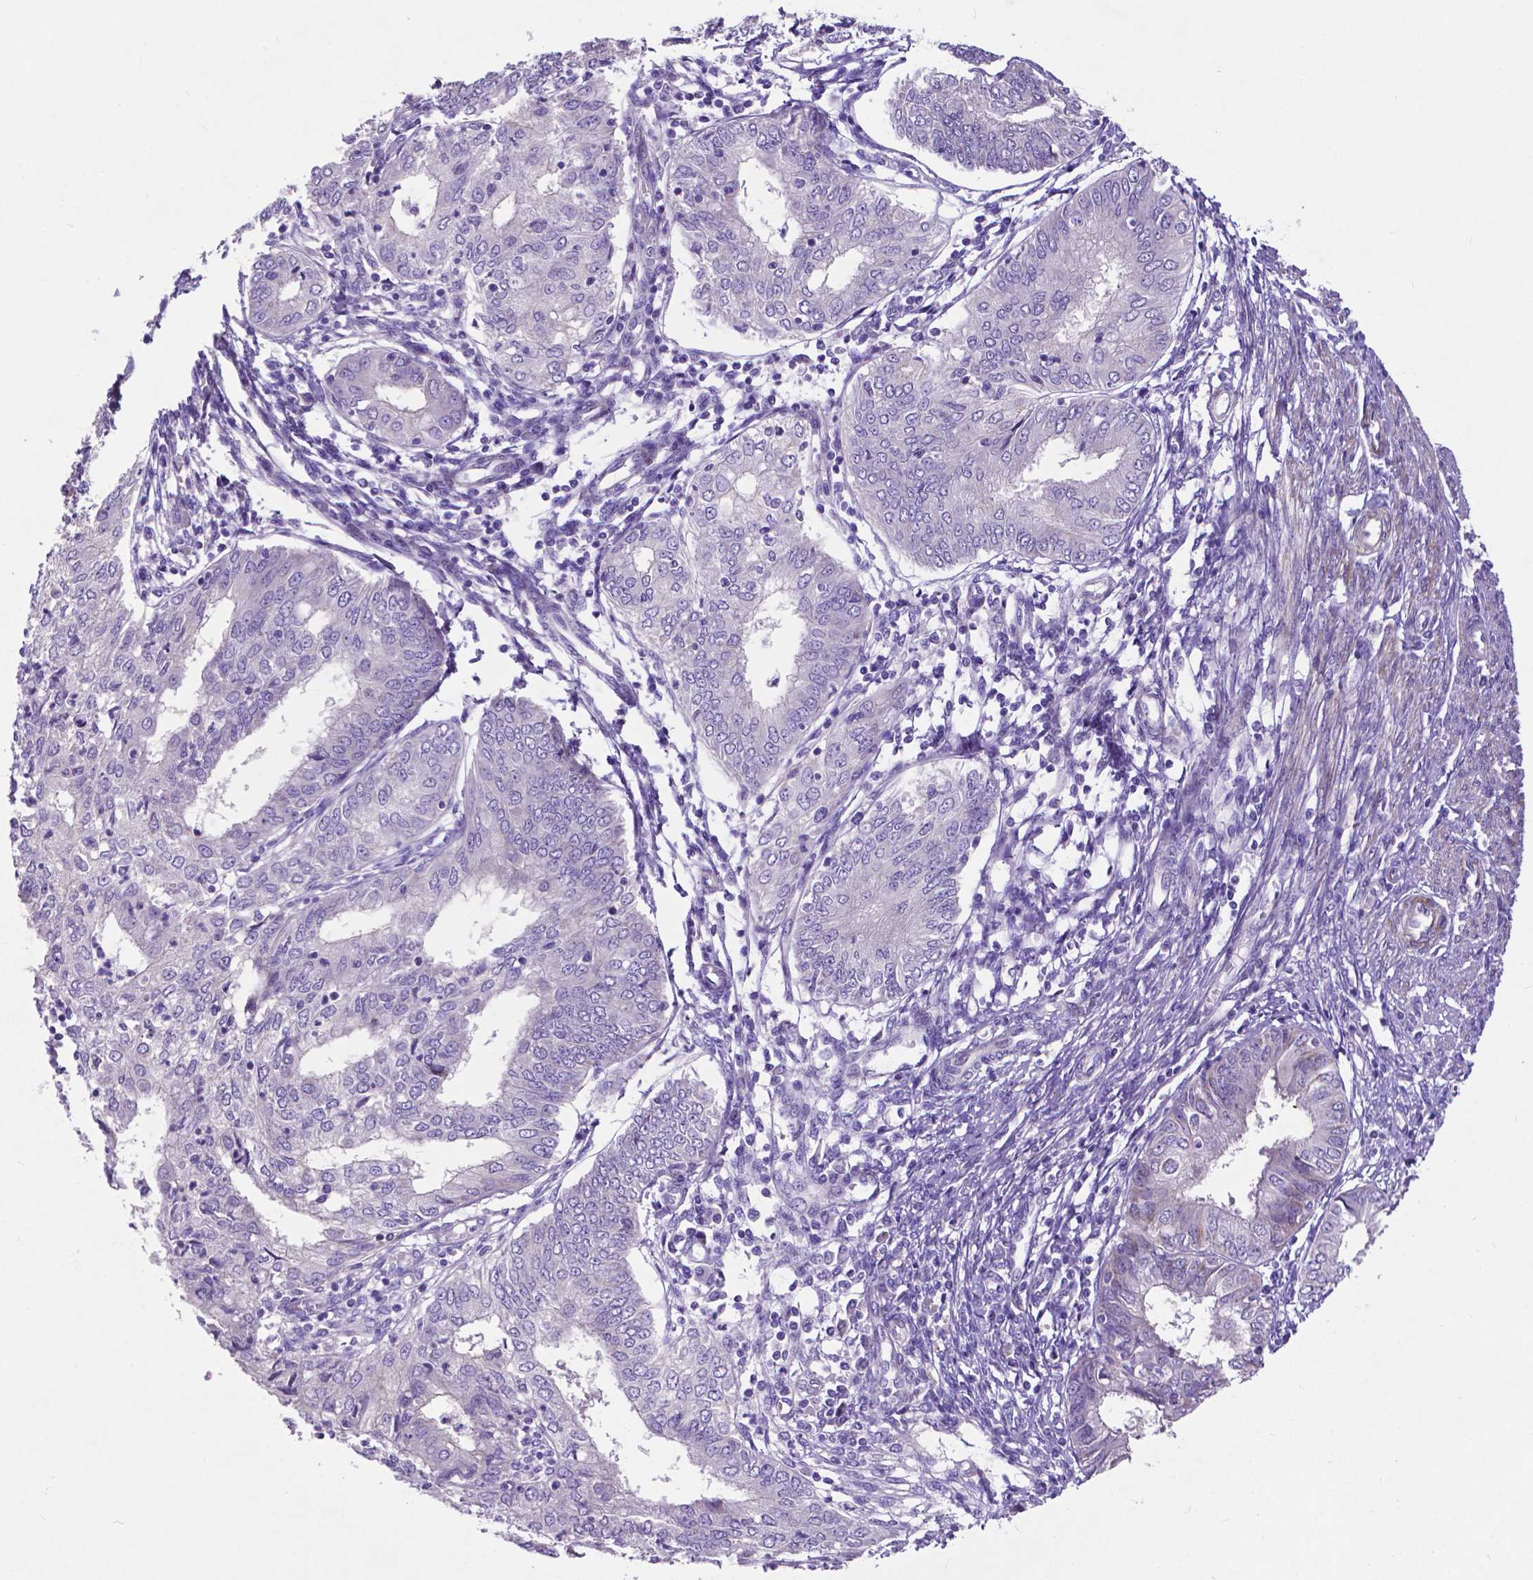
{"staining": {"intensity": "negative", "quantity": "none", "location": "none"}, "tissue": "endometrial cancer", "cell_type": "Tumor cells", "image_type": "cancer", "snomed": [{"axis": "morphology", "description": "Adenocarcinoma, NOS"}, {"axis": "topography", "description": "Endometrium"}], "caption": "This is an immunohistochemistry (IHC) image of endometrial cancer. There is no positivity in tumor cells.", "gene": "PFKFB4", "patient": {"sex": "female", "age": 68}}